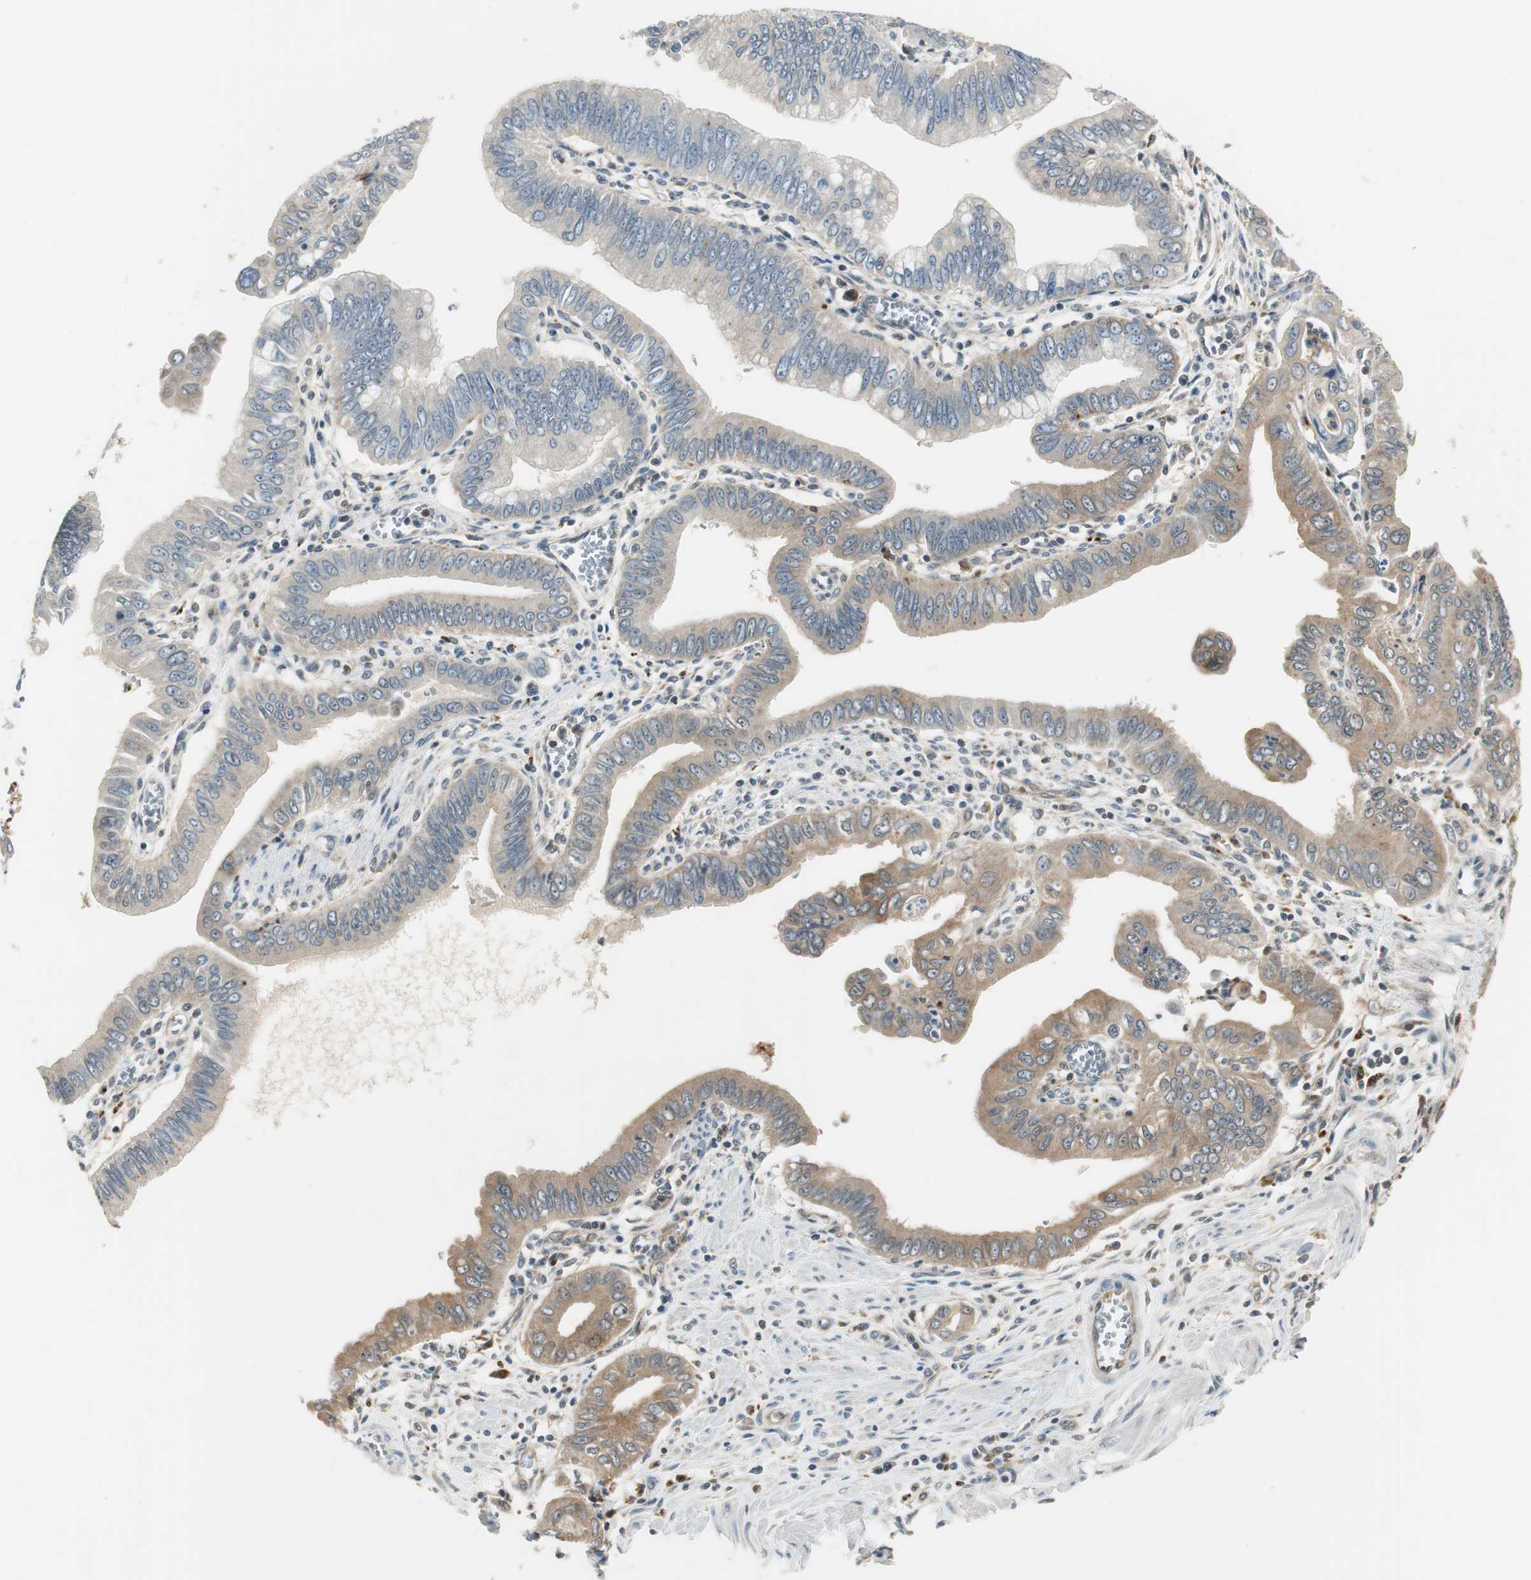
{"staining": {"intensity": "moderate", "quantity": ">75%", "location": "cytoplasmic/membranous"}, "tissue": "pancreatic cancer", "cell_type": "Tumor cells", "image_type": "cancer", "snomed": [{"axis": "morphology", "description": "Normal tissue, NOS"}, {"axis": "topography", "description": "Lymph node"}], "caption": "Pancreatic cancer was stained to show a protein in brown. There is medium levels of moderate cytoplasmic/membranous expression in about >75% of tumor cells.", "gene": "NCK1", "patient": {"sex": "male", "age": 50}}